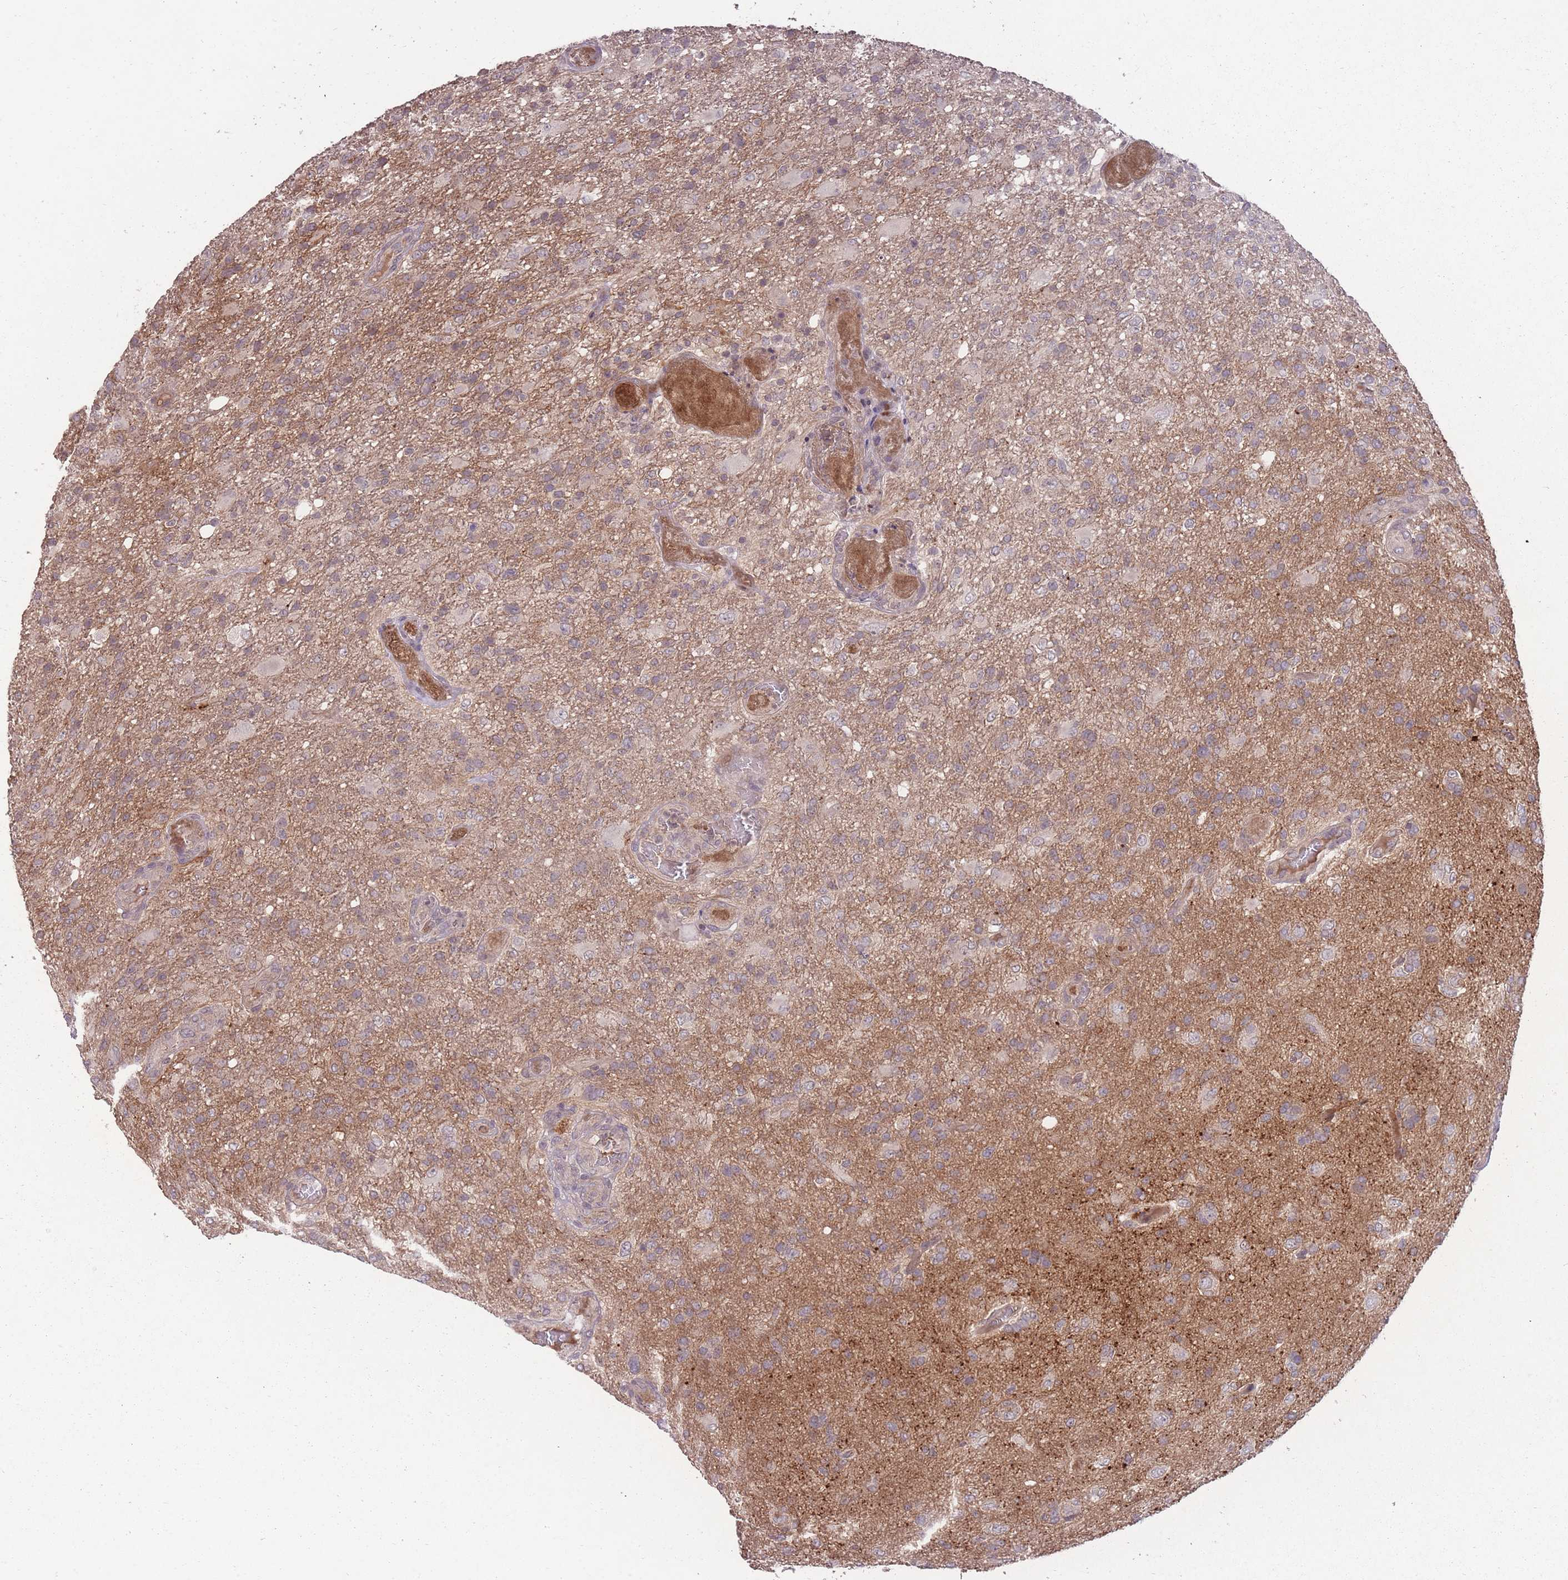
{"staining": {"intensity": "negative", "quantity": "none", "location": "none"}, "tissue": "glioma", "cell_type": "Tumor cells", "image_type": "cancer", "snomed": [{"axis": "morphology", "description": "Glioma, malignant, High grade"}, {"axis": "topography", "description": "Brain"}], "caption": "This is a micrograph of immunohistochemistry staining of malignant high-grade glioma, which shows no positivity in tumor cells.", "gene": "ADCYAP1R1", "patient": {"sex": "female", "age": 74}}